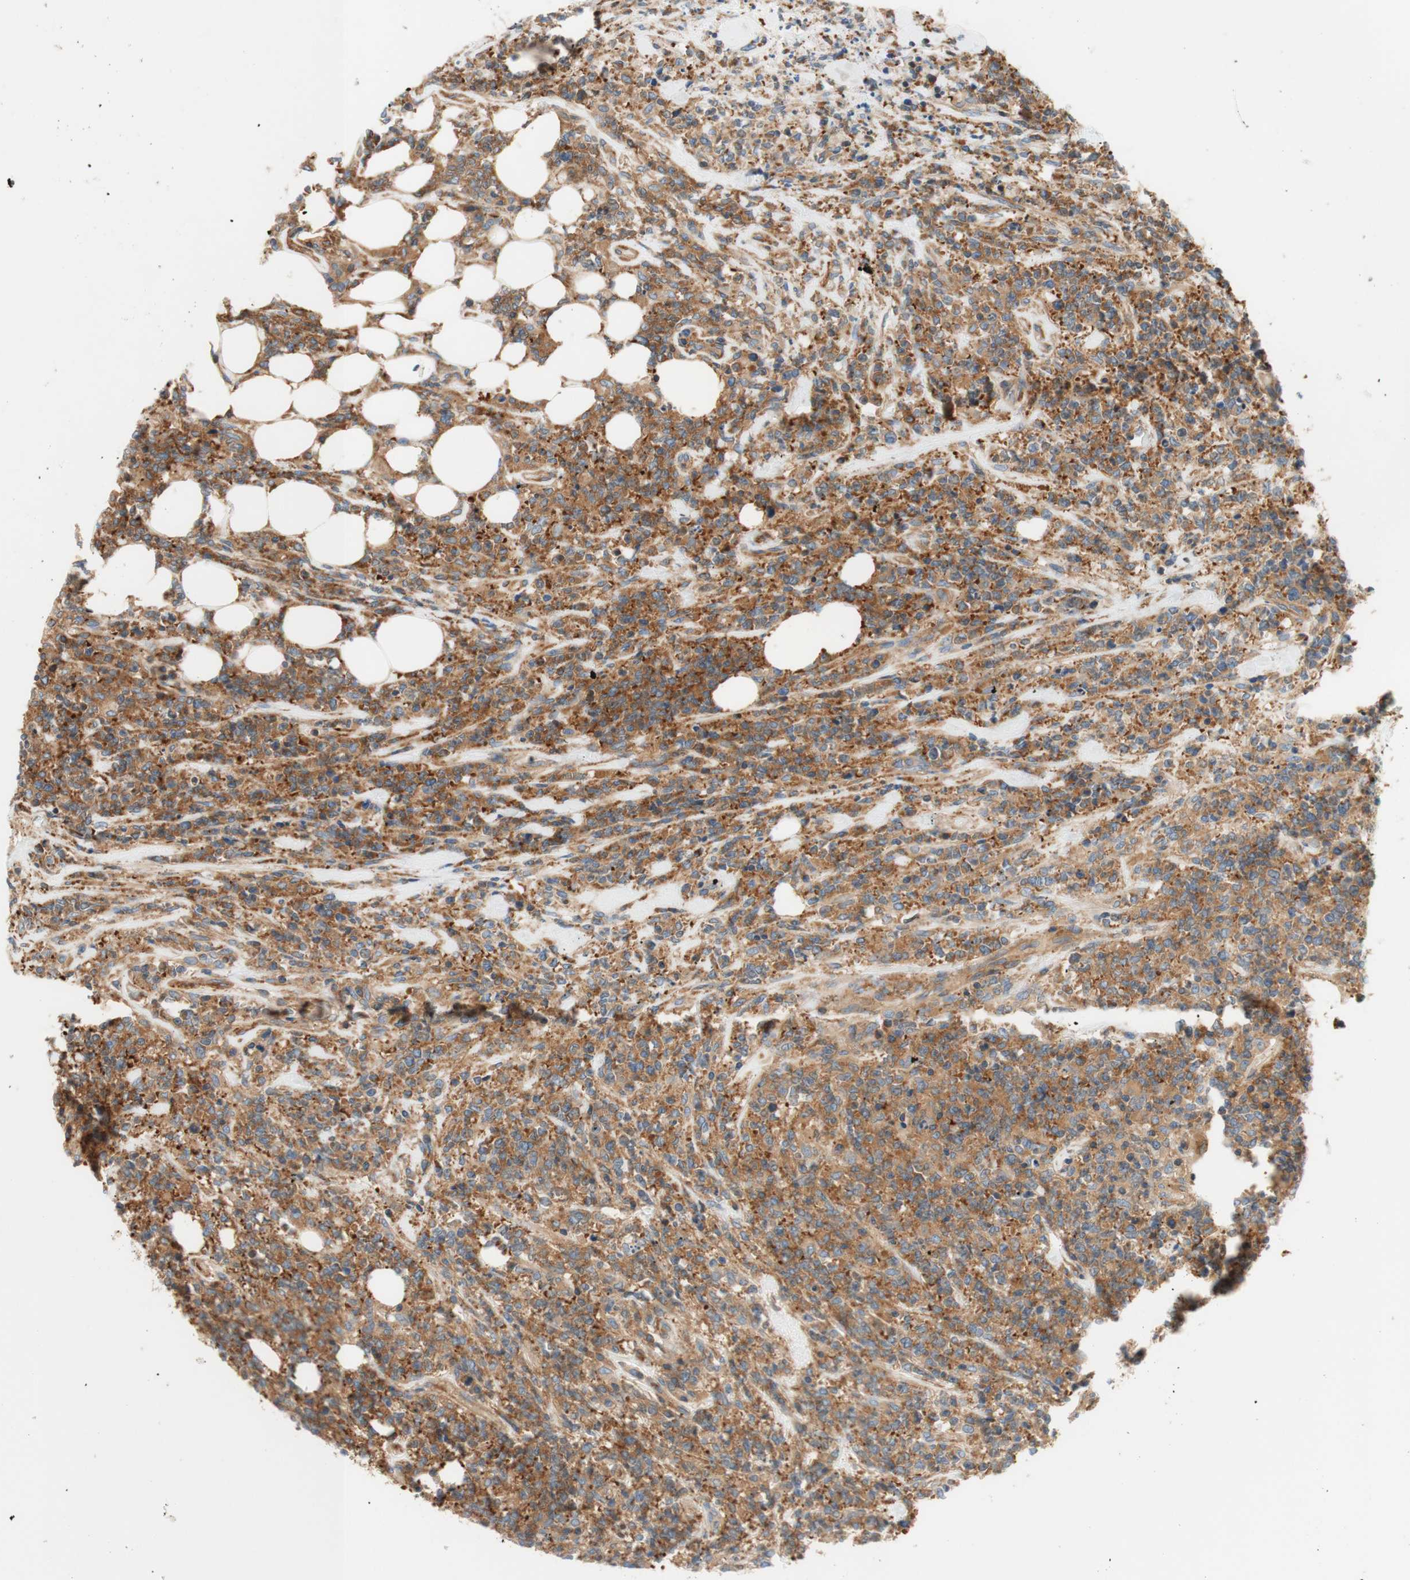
{"staining": {"intensity": "moderate", "quantity": ">75%", "location": "cytoplasmic/membranous"}, "tissue": "lymphoma", "cell_type": "Tumor cells", "image_type": "cancer", "snomed": [{"axis": "morphology", "description": "Malignant lymphoma, non-Hodgkin's type, High grade"}, {"axis": "topography", "description": "Soft tissue"}], "caption": "Immunohistochemical staining of malignant lymphoma, non-Hodgkin's type (high-grade) shows medium levels of moderate cytoplasmic/membranous expression in about >75% of tumor cells.", "gene": "VPS26A", "patient": {"sex": "male", "age": 18}}